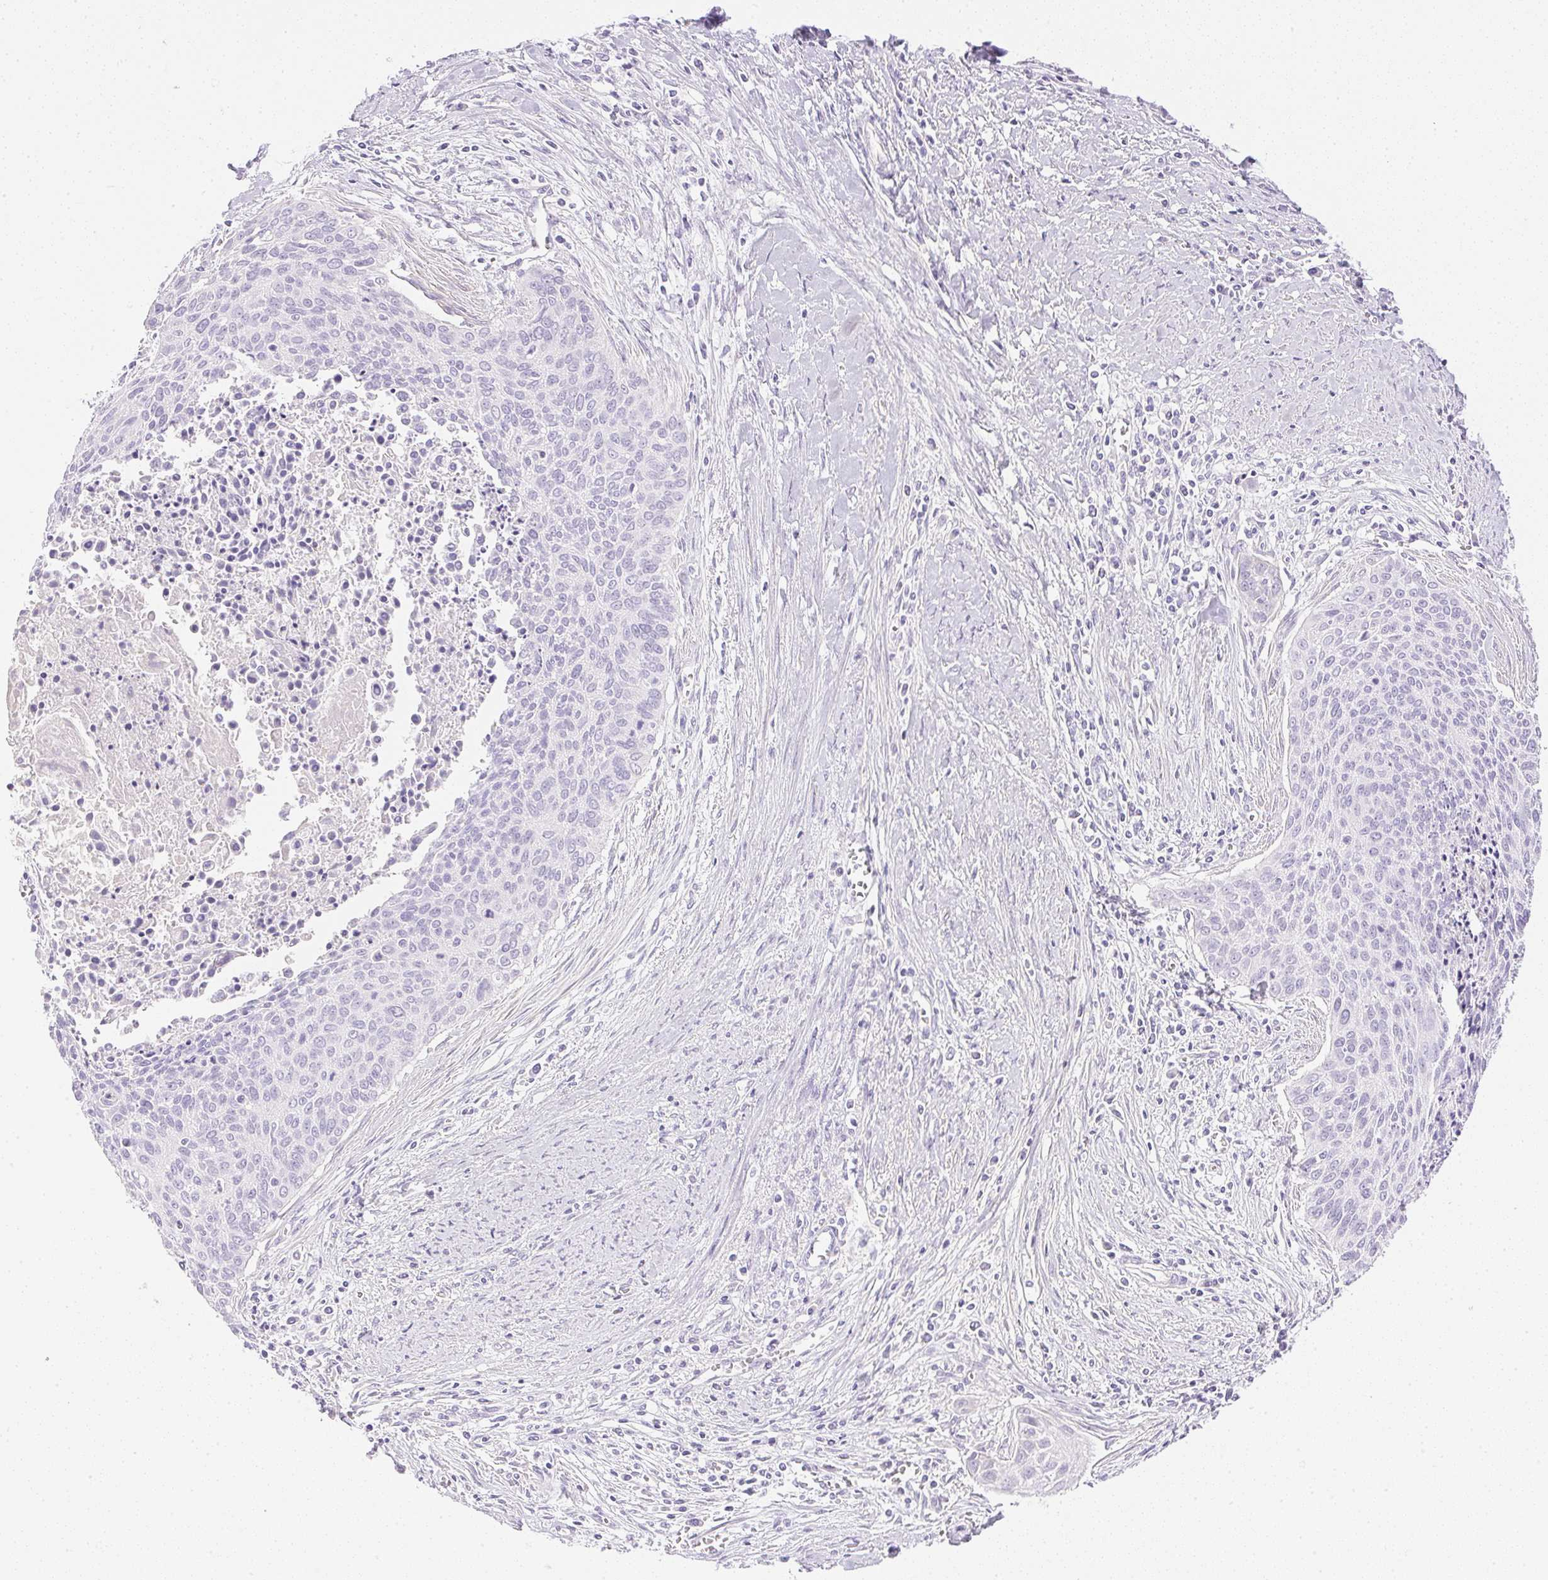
{"staining": {"intensity": "negative", "quantity": "none", "location": "none"}, "tissue": "cervical cancer", "cell_type": "Tumor cells", "image_type": "cancer", "snomed": [{"axis": "morphology", "description": "Squamous cell carcinoma, NOS"}, {"axis": "topography", "description": "Cervix"}], "caption": "This is a image of immunohistochemistry (IHC) staining of cervical cancer (squamous cell carcinoma), which shows no positivity in tumor cells.", "gene": "CTRL", "patient": {"sex": "female", "age": 55}}